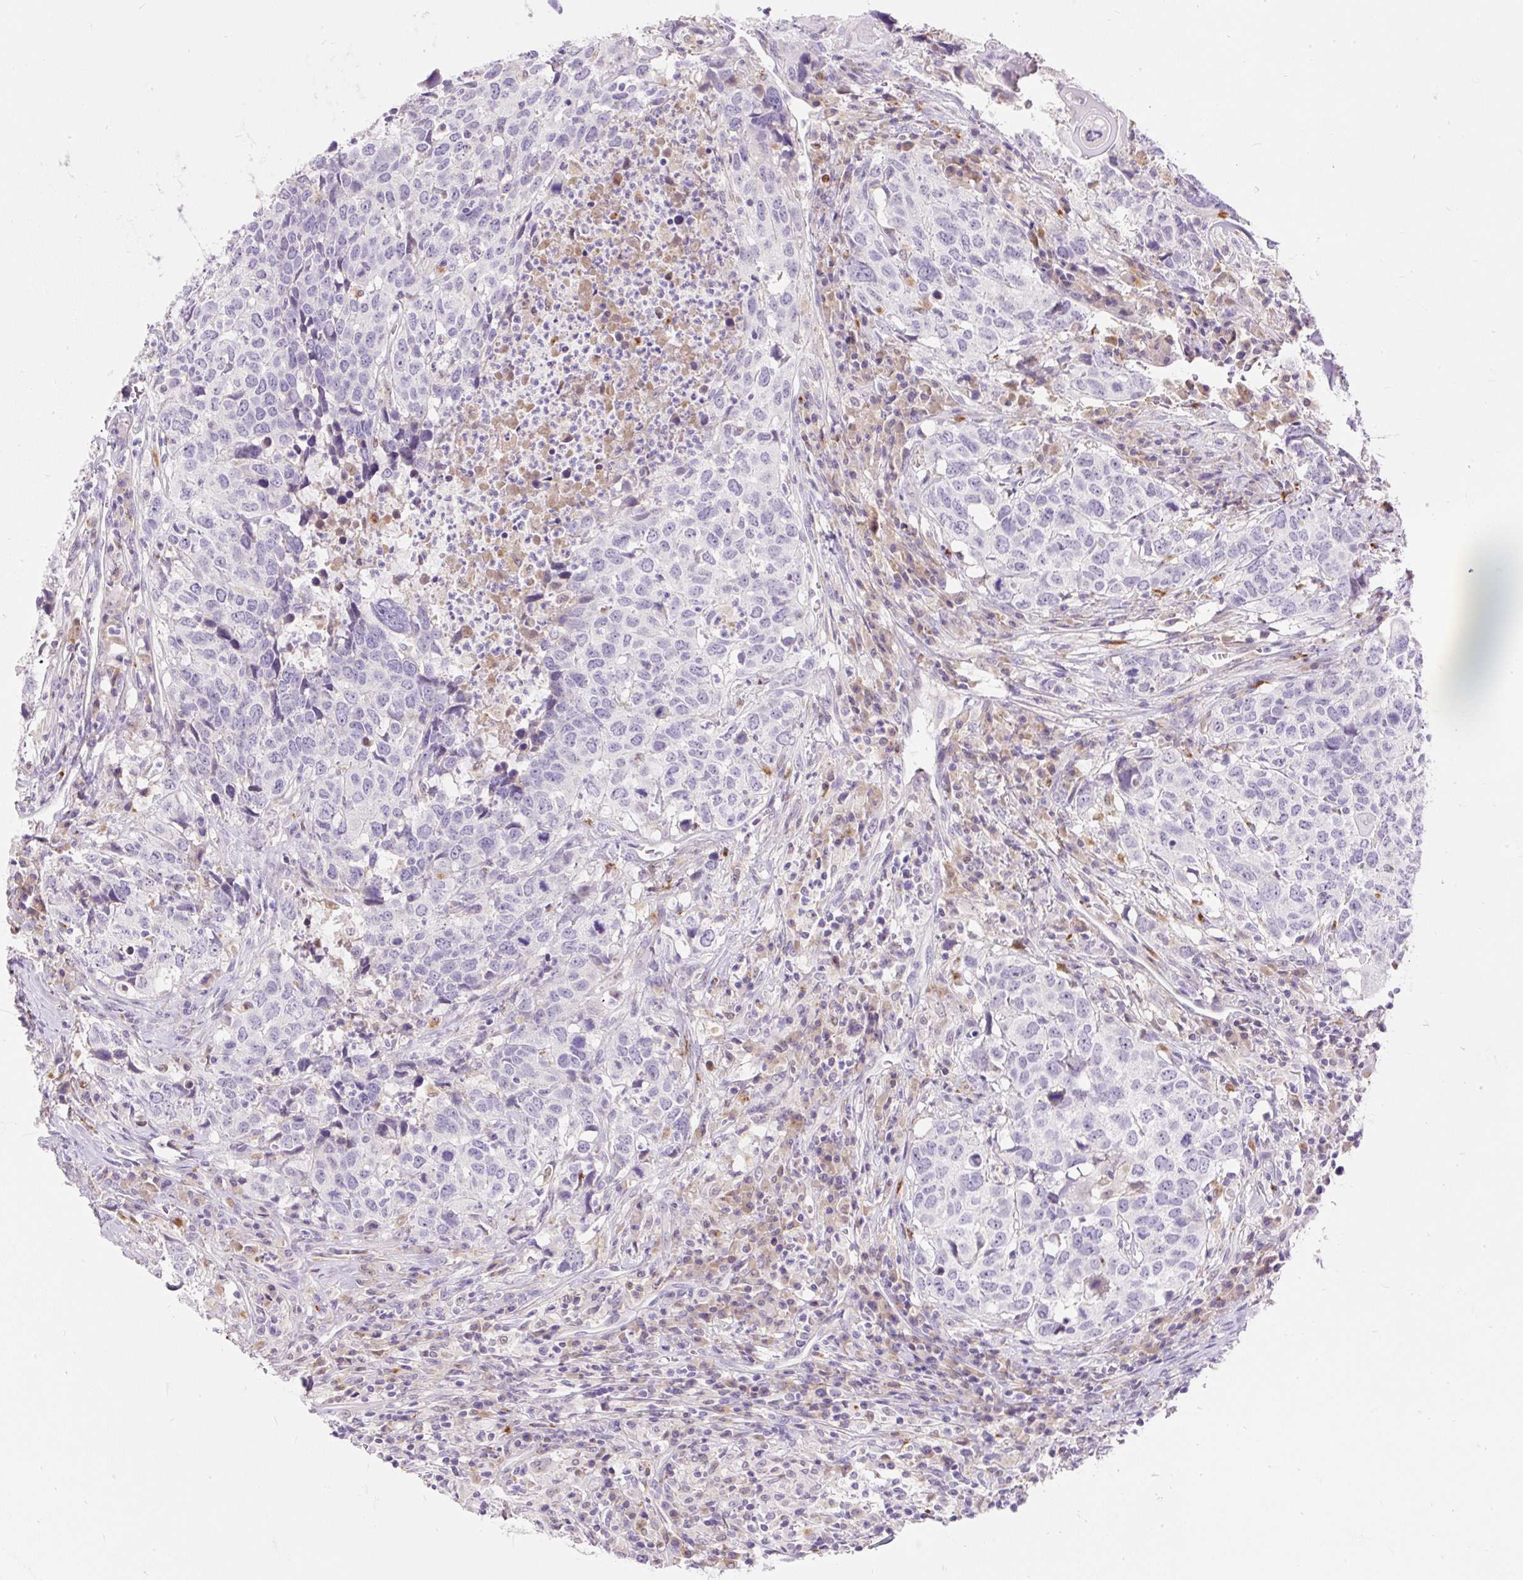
{"staining": {"intensity": "negative", "quantity": "none", "location": "none"}, "tissue": "head and neck cancer", "cell_type": "Tumor cells", "image_type": "cancer", "snomed": [{"axis": "morphology", "description": "Normal tissue, NOS"}, {"axis": "morphology", "description": "Squamous cell carcinoma, NOS"}, {"axis": "topography", "description": "Skeletal muscle"}, {"axis": "topography", "description": "Vascular tissue"}, {"axis": "topography", "description": "Peripheral nerve tissue"}, {"axis": "topography", "description": "Head-Neck"}], "caption": "Human head and neck cancer stained for a protein using immunohistochemistry (IHC) displays no expression in tumor cells.", "gene": "TMEM150C", "patient": {"sex": "male", "age": 66}}